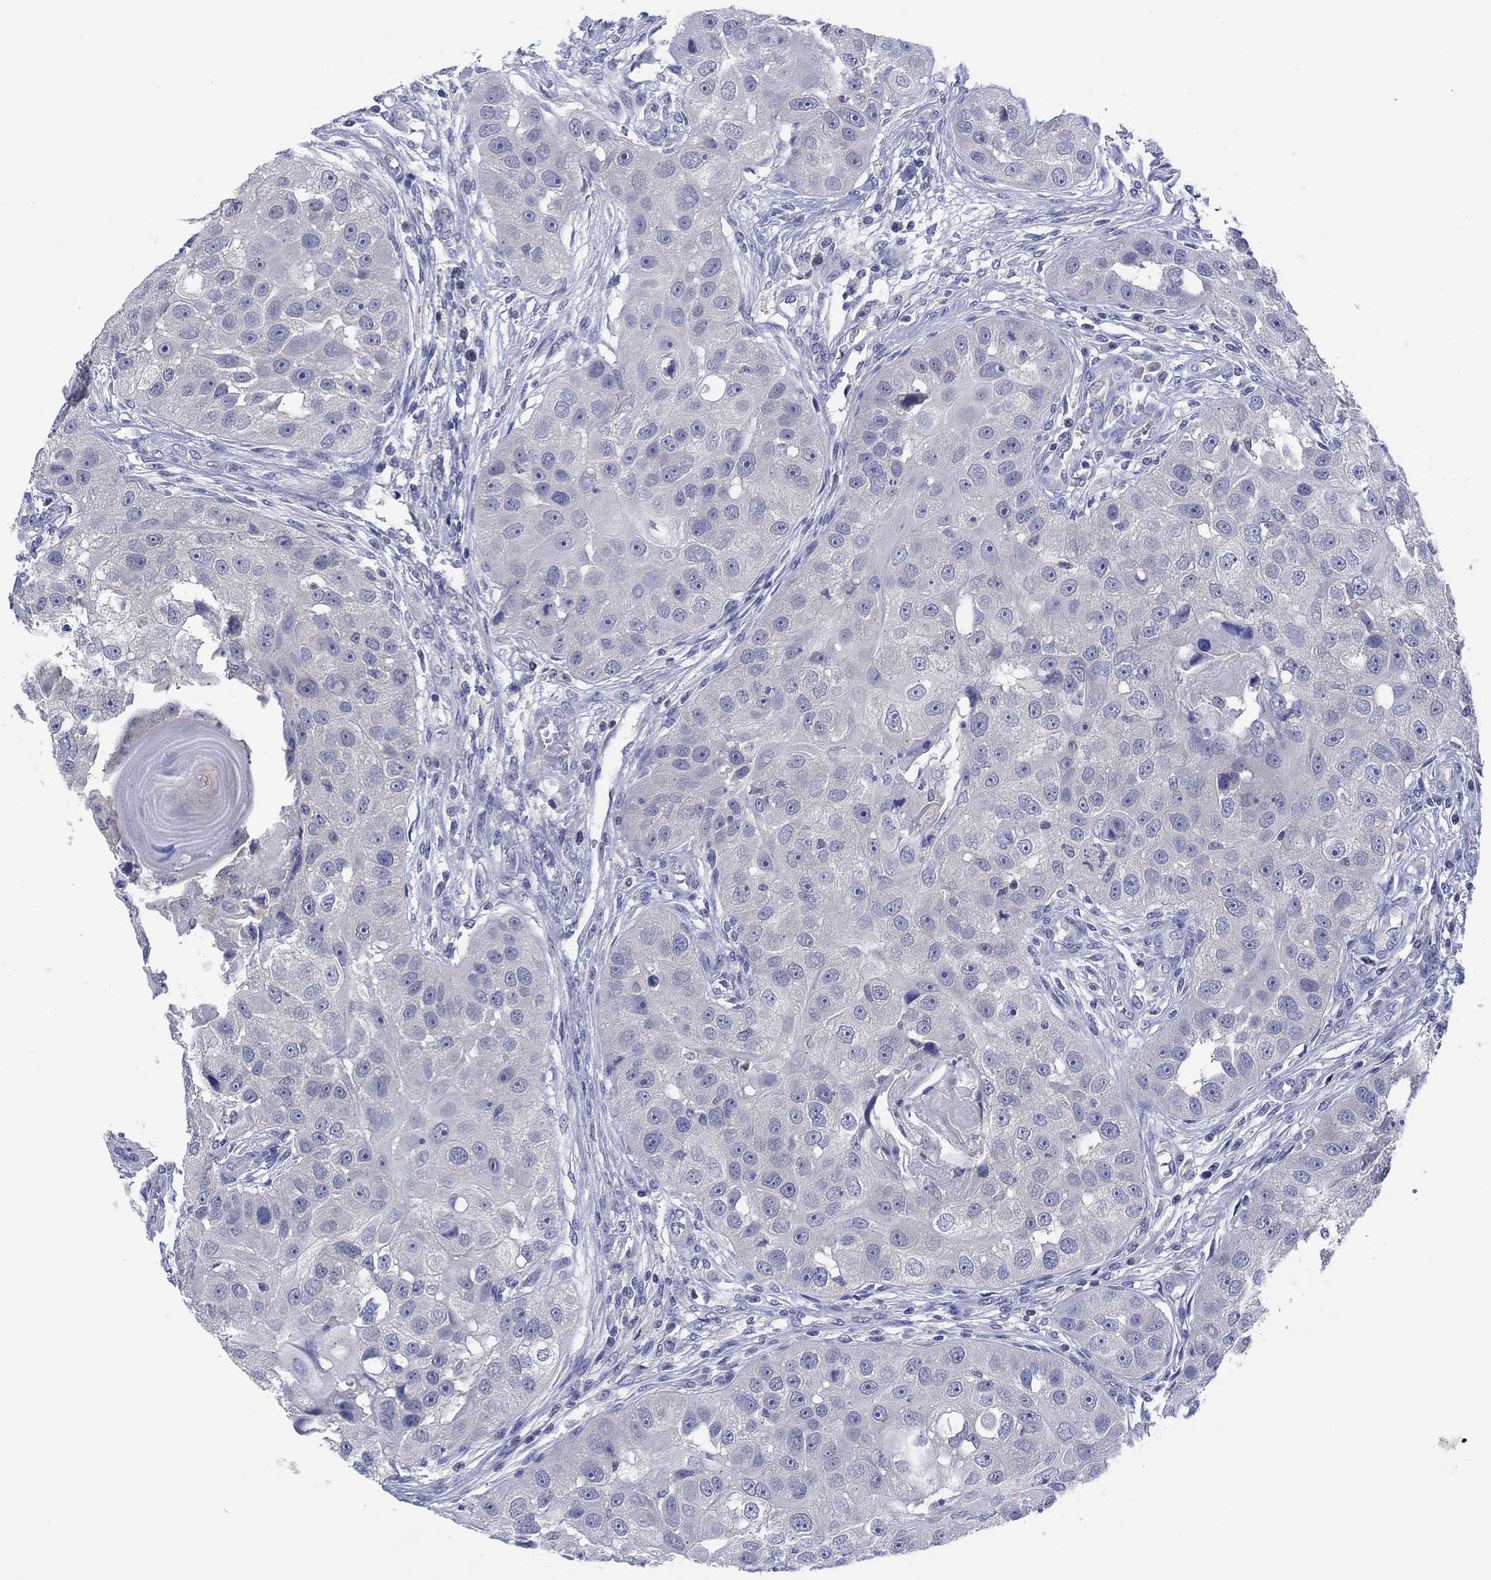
{"staining": {"intensity": "negative", "quantity": "none", "location": "none"}, "tissue": "head and neck cancer", "cell_type": "Tumor cells", "image_type": "cancer", "snomed": [{"axis": "morphology", "description": "Normal tissue, NOS"}, {"axis": "morphology", "description": "Squamous cell carcinoma, NOS"}, {"axis": "topography", "description": "Skeletal muscle"}, {"axis": "topography", "description": "Head-Neck"}], "caption": "Head and neck squamous cell carcinoma was stained to show a protein in brown. There is no significant positivity in tumor cells.", "gene": "FER1L6", "patient": {"sex": "male", "age": 51}}